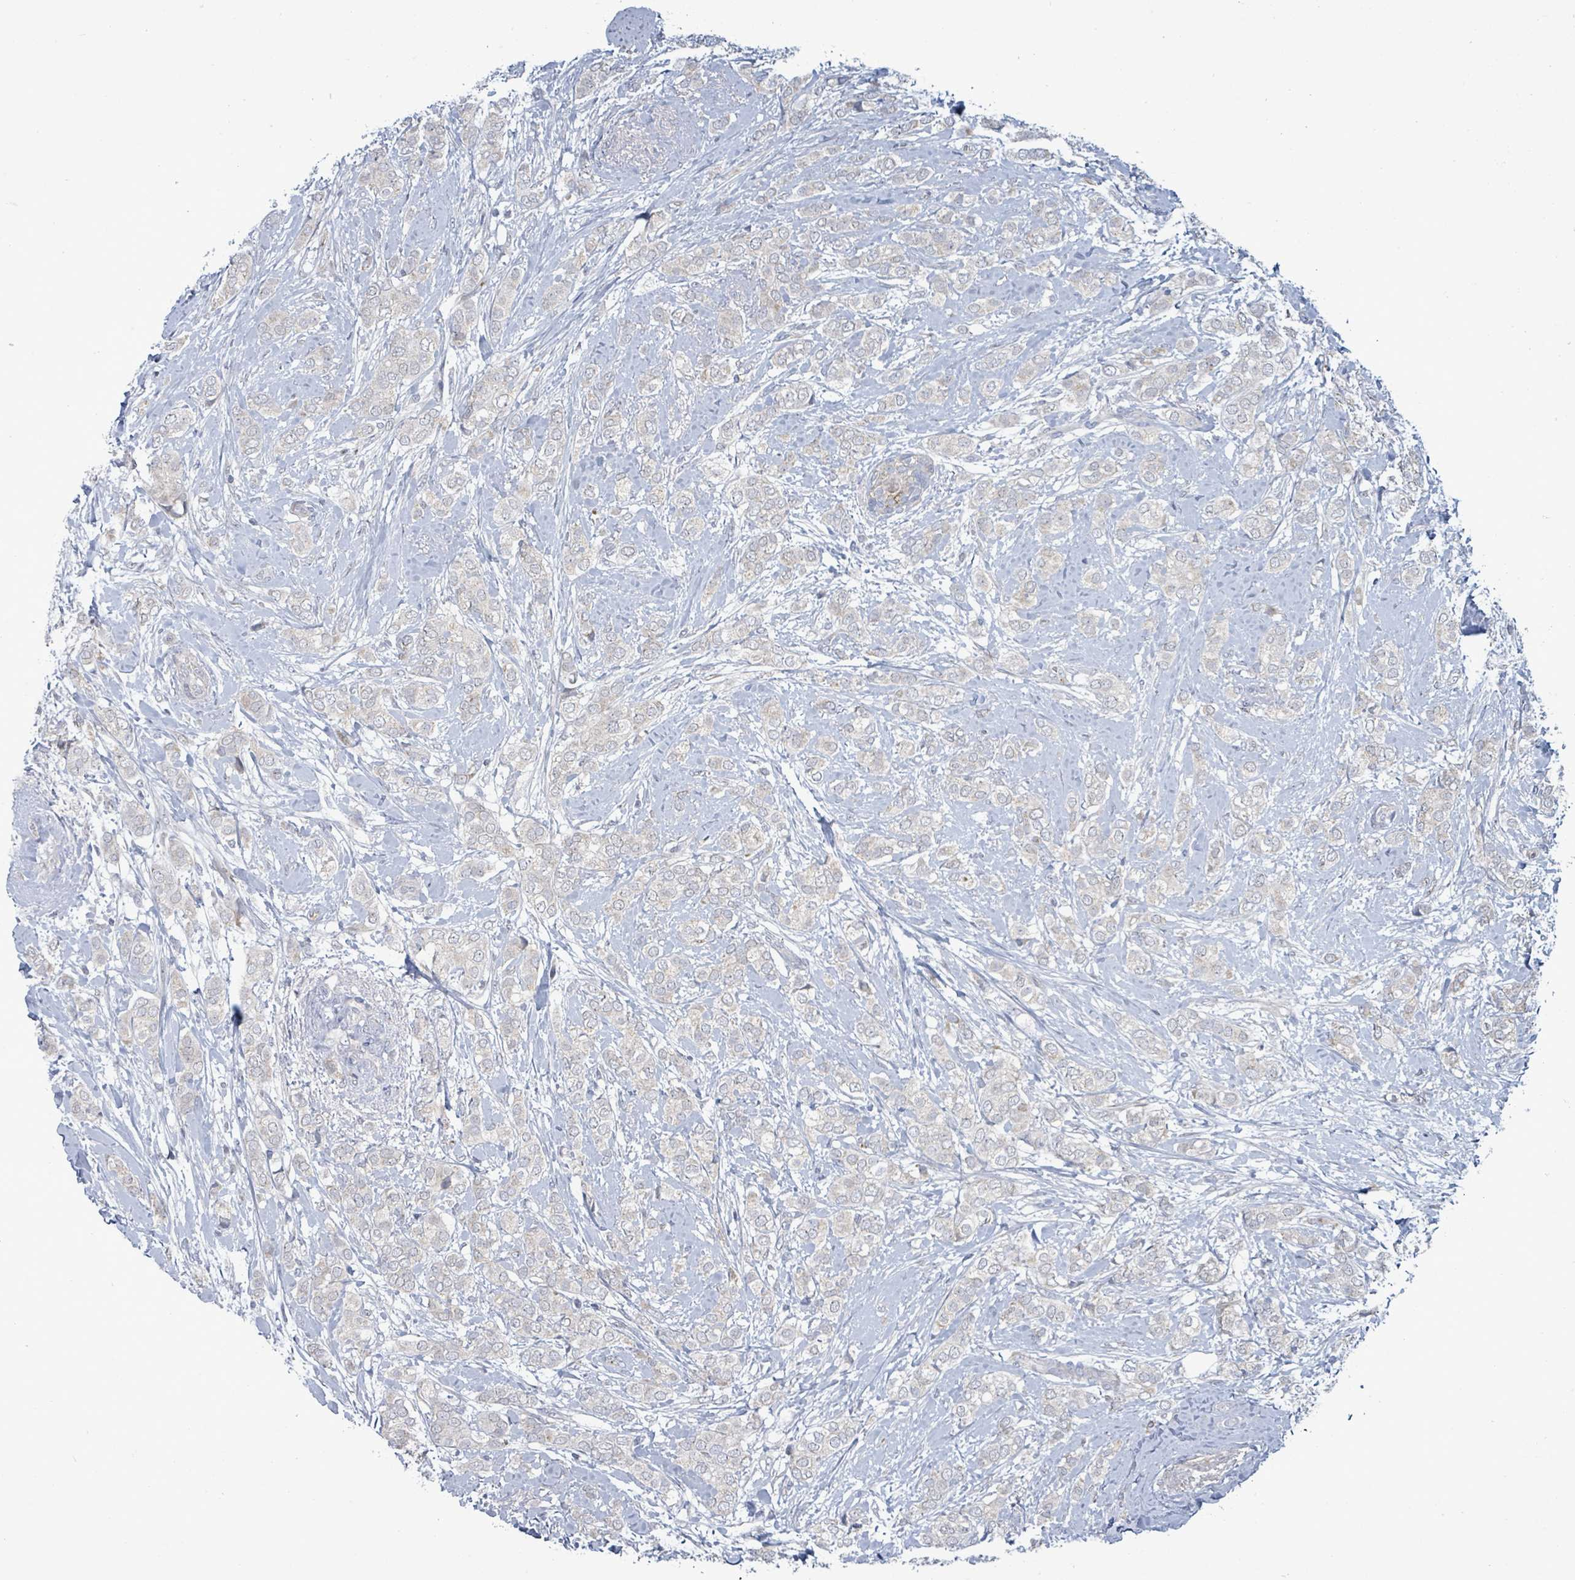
{"staining": {"intensity": "negative", "quantity": "none", "location": "none"}, "tissue": "breast cancer", "cell_type": "Tumor cells", "image_type": "cancer", "snomed": [{"axis": "morphology", "description": "Duct carcinoma"}, {"axis": "topography", "description": "Breast"}], "caption": "A histopathology image of breast intraductal carcinoma stained for a protein displays no brown staining in tumor cells.", "gene": "ZFPM1", "patient": {"sex": "female", "age": 73}}